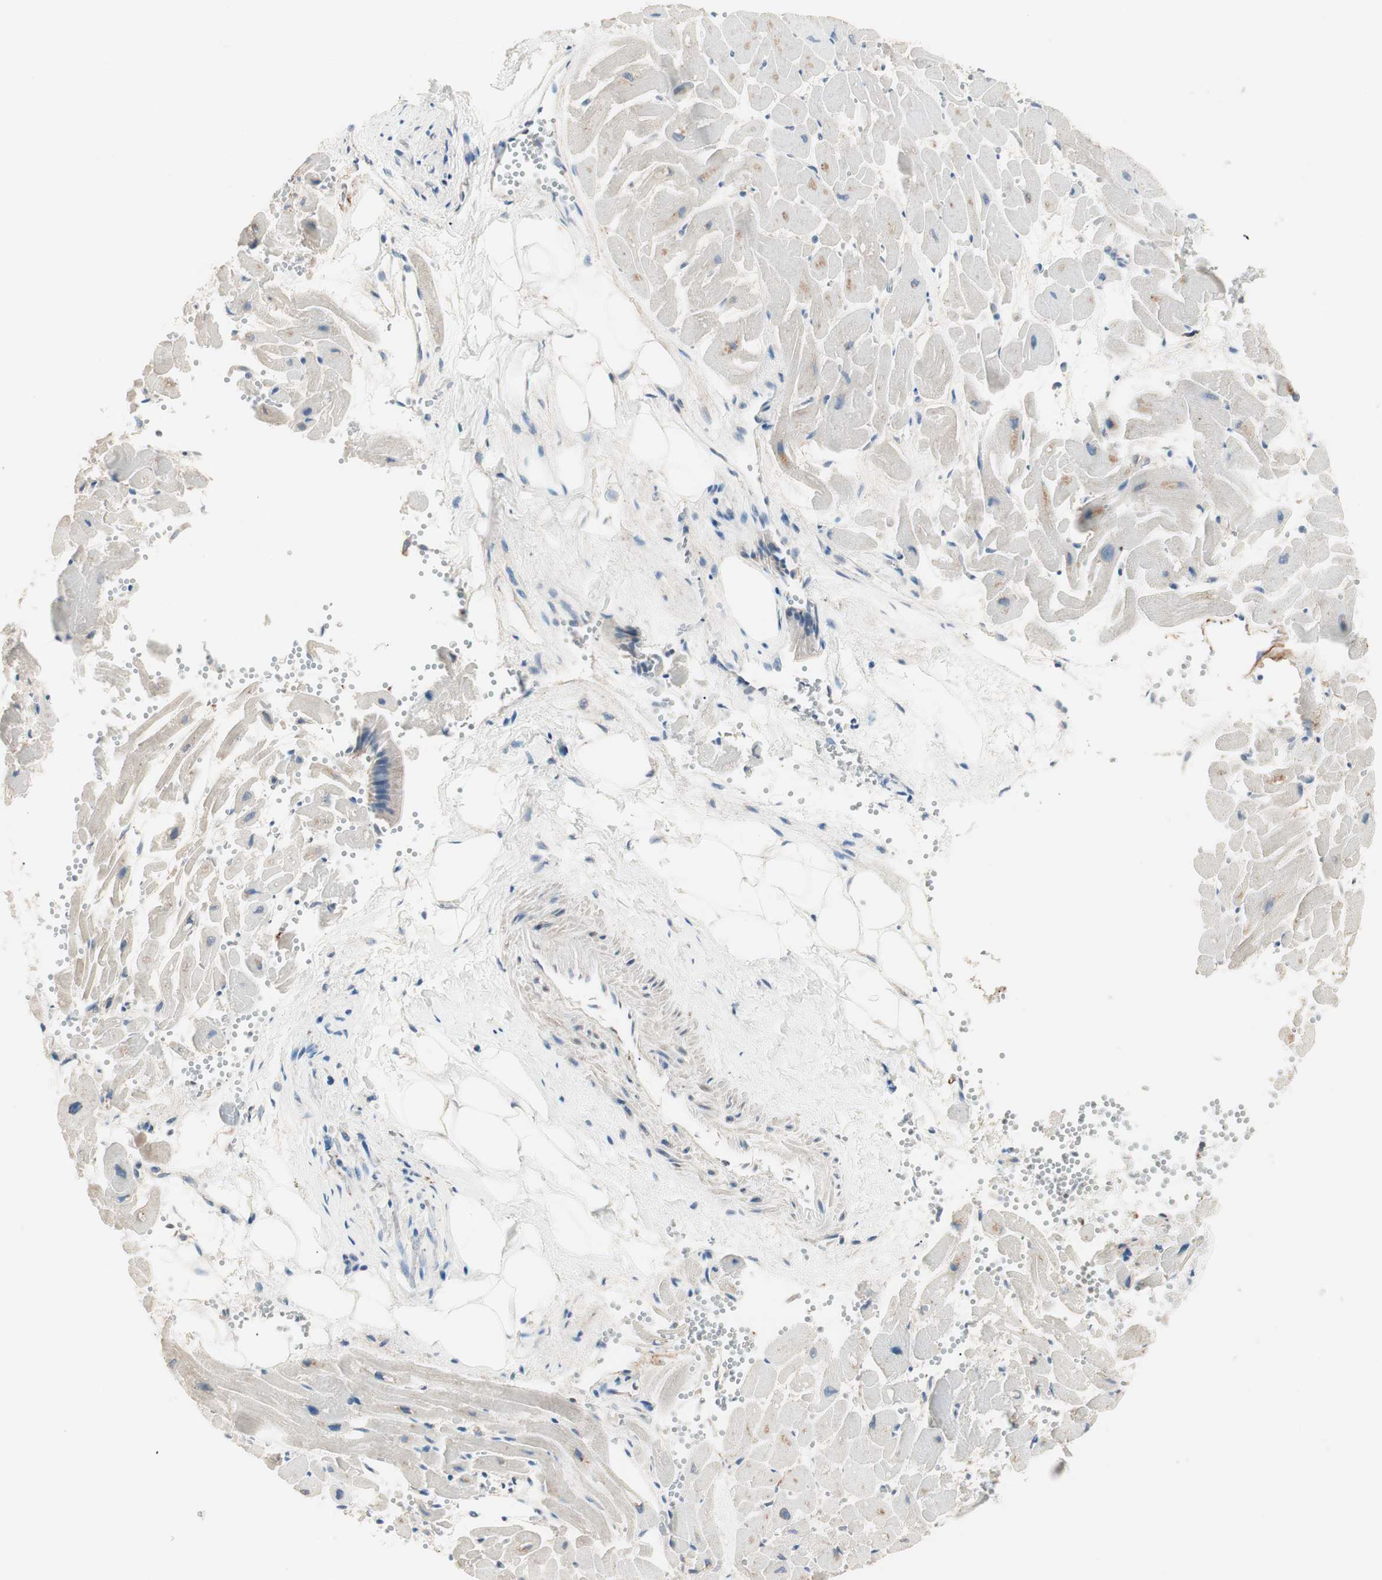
{"staining": {"intensity": "weak", "quantity": "<25%", "location": "cytoplasmic/membranous"}, "tissue": "heart muscle", "cell_type": "Cardiomyocytes", "image_type": "normal", "snomed": [{"axis": "morphology", "description": "Normal tissue, NOS"}, {"axis": "topography", "description": "Heart"}], "caption": "High magnification brightfield microscopy of unremarkable heart muscle stained with DAB (brown) and counterstained with hematoxylin (blue): cardiomyocytes show no significant positivity.", "gene": "RAD54B", "patient": {"sex": "female", "age": 19}}